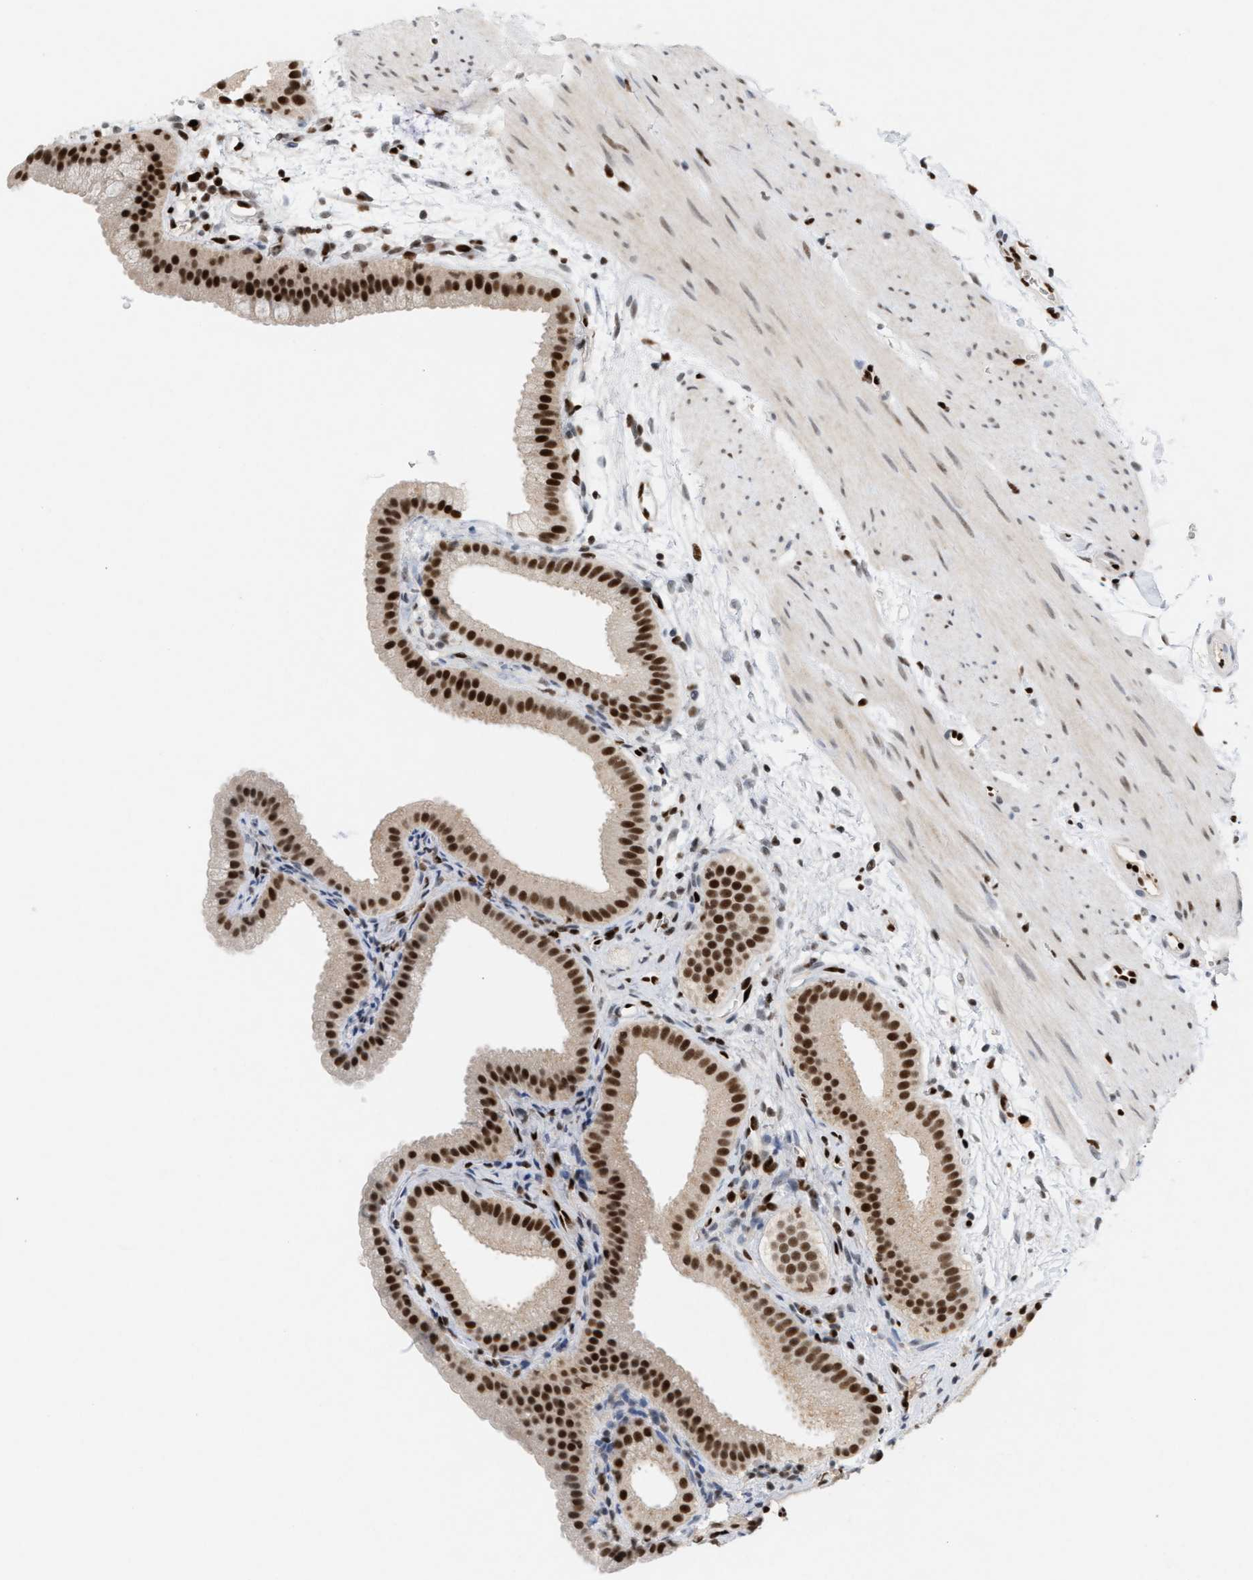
{"staining": {"intensity": "strong", "quantity": ">75%", "location": "nuclear"}, "tissue": "gallbladder", "cell_type": "Glandular cells", "image_type": "normal", "snomed": [{"axis": "morphology", "description": "Normal tissue, NOS"}, {"axis": "topography", "description": "Gallbladder"}], "caption": "Immunohistochemical staining of benign human gallbladder reveals >75% levels of strong nuclear protein expression in approximately >75% of glandular cells.", "gene": "C17orf49", "patient": {"sex": "female", "age": 64}}